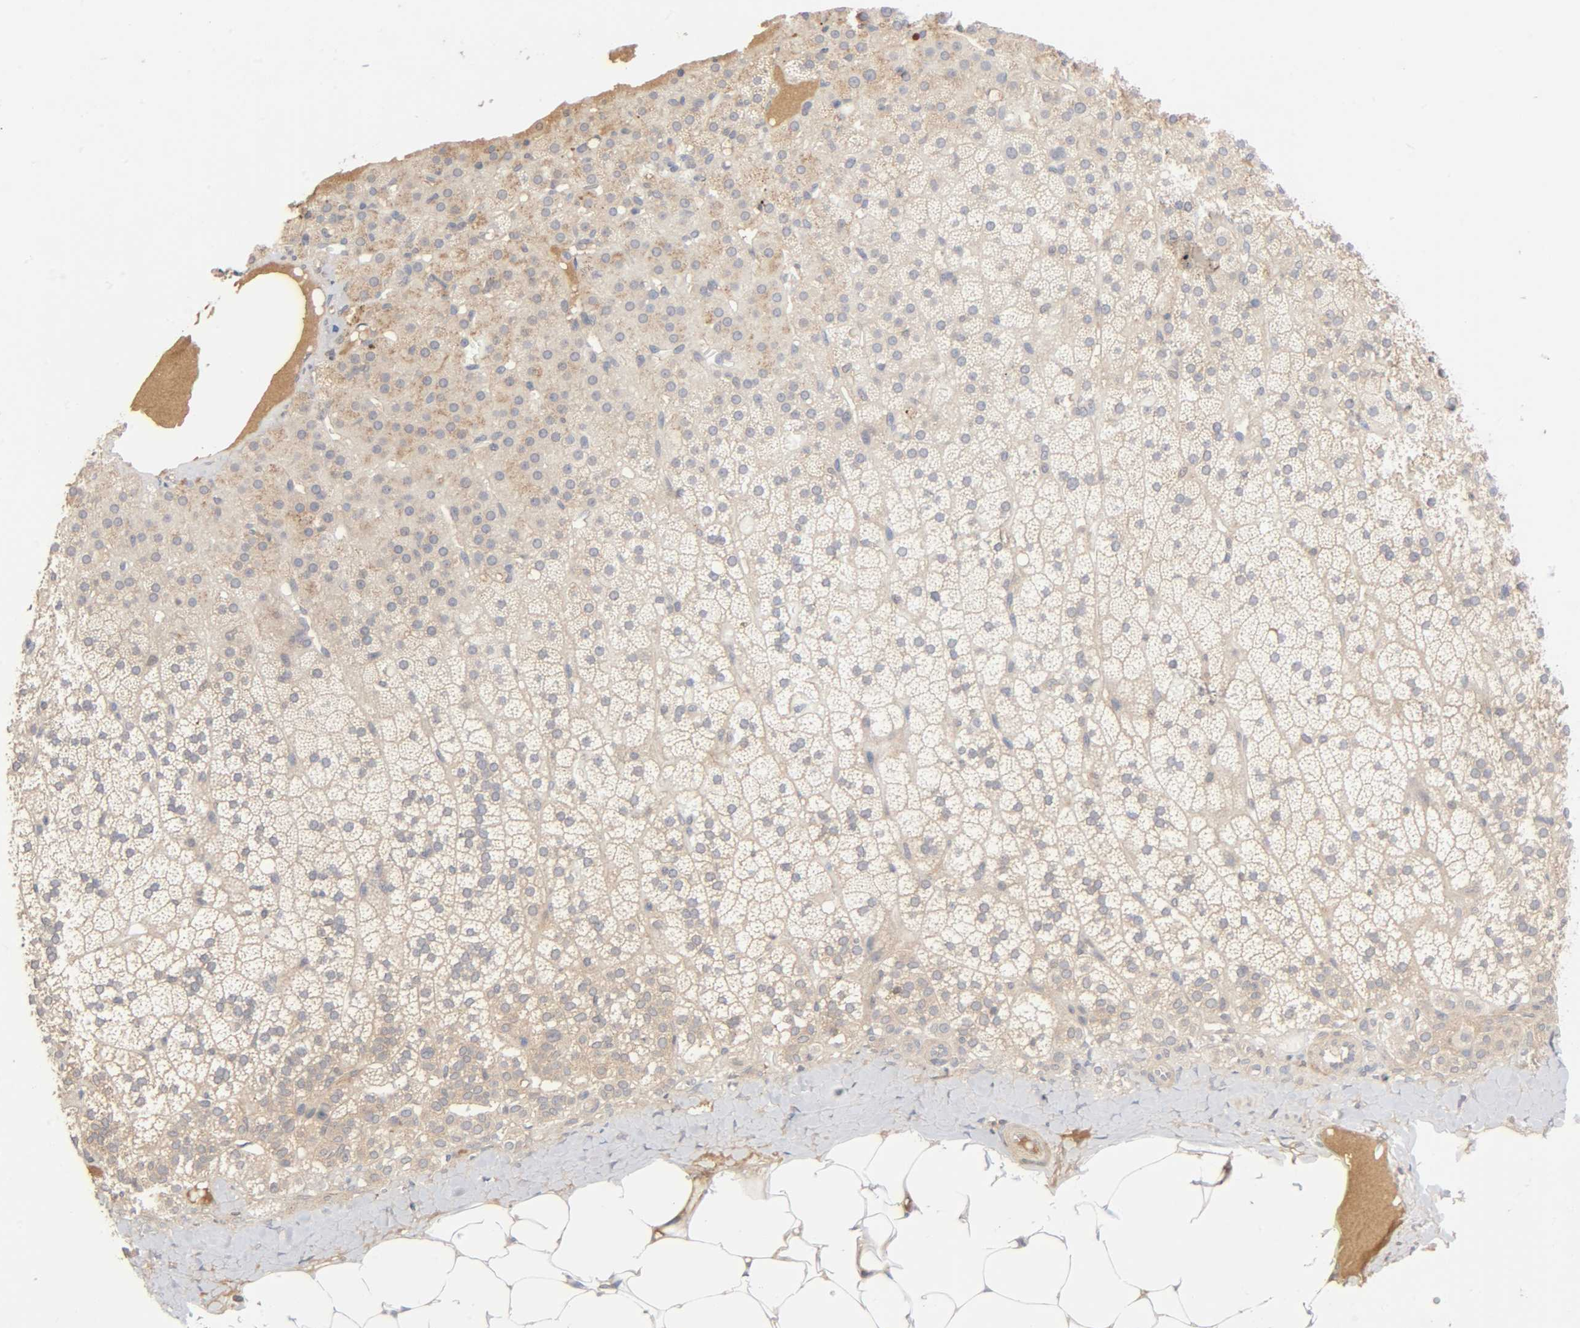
{"staining": {"intensity": "moderate", "quantity": ">75%", "location": "cytoplasmic/membranous"}, "tissue": "adrenal gland", "cell_type": "Glandular cells", "image_type": "normal", "snomed": [{"axis": "morphology", "description": "Normal tissue, NOS"}, {"axis": "topography", "description": "Adrenal gland"}], "caption": "Immunohistochemistry photomicrograph of normal human adrenal gland stained for a protein (brown), which exhibits medium levels of moderate cytoplasmic/membranous expression in approximately >75% of glandular cells.", "gene": "CPB2", "patient": {"sex": "male", "age": 35}}